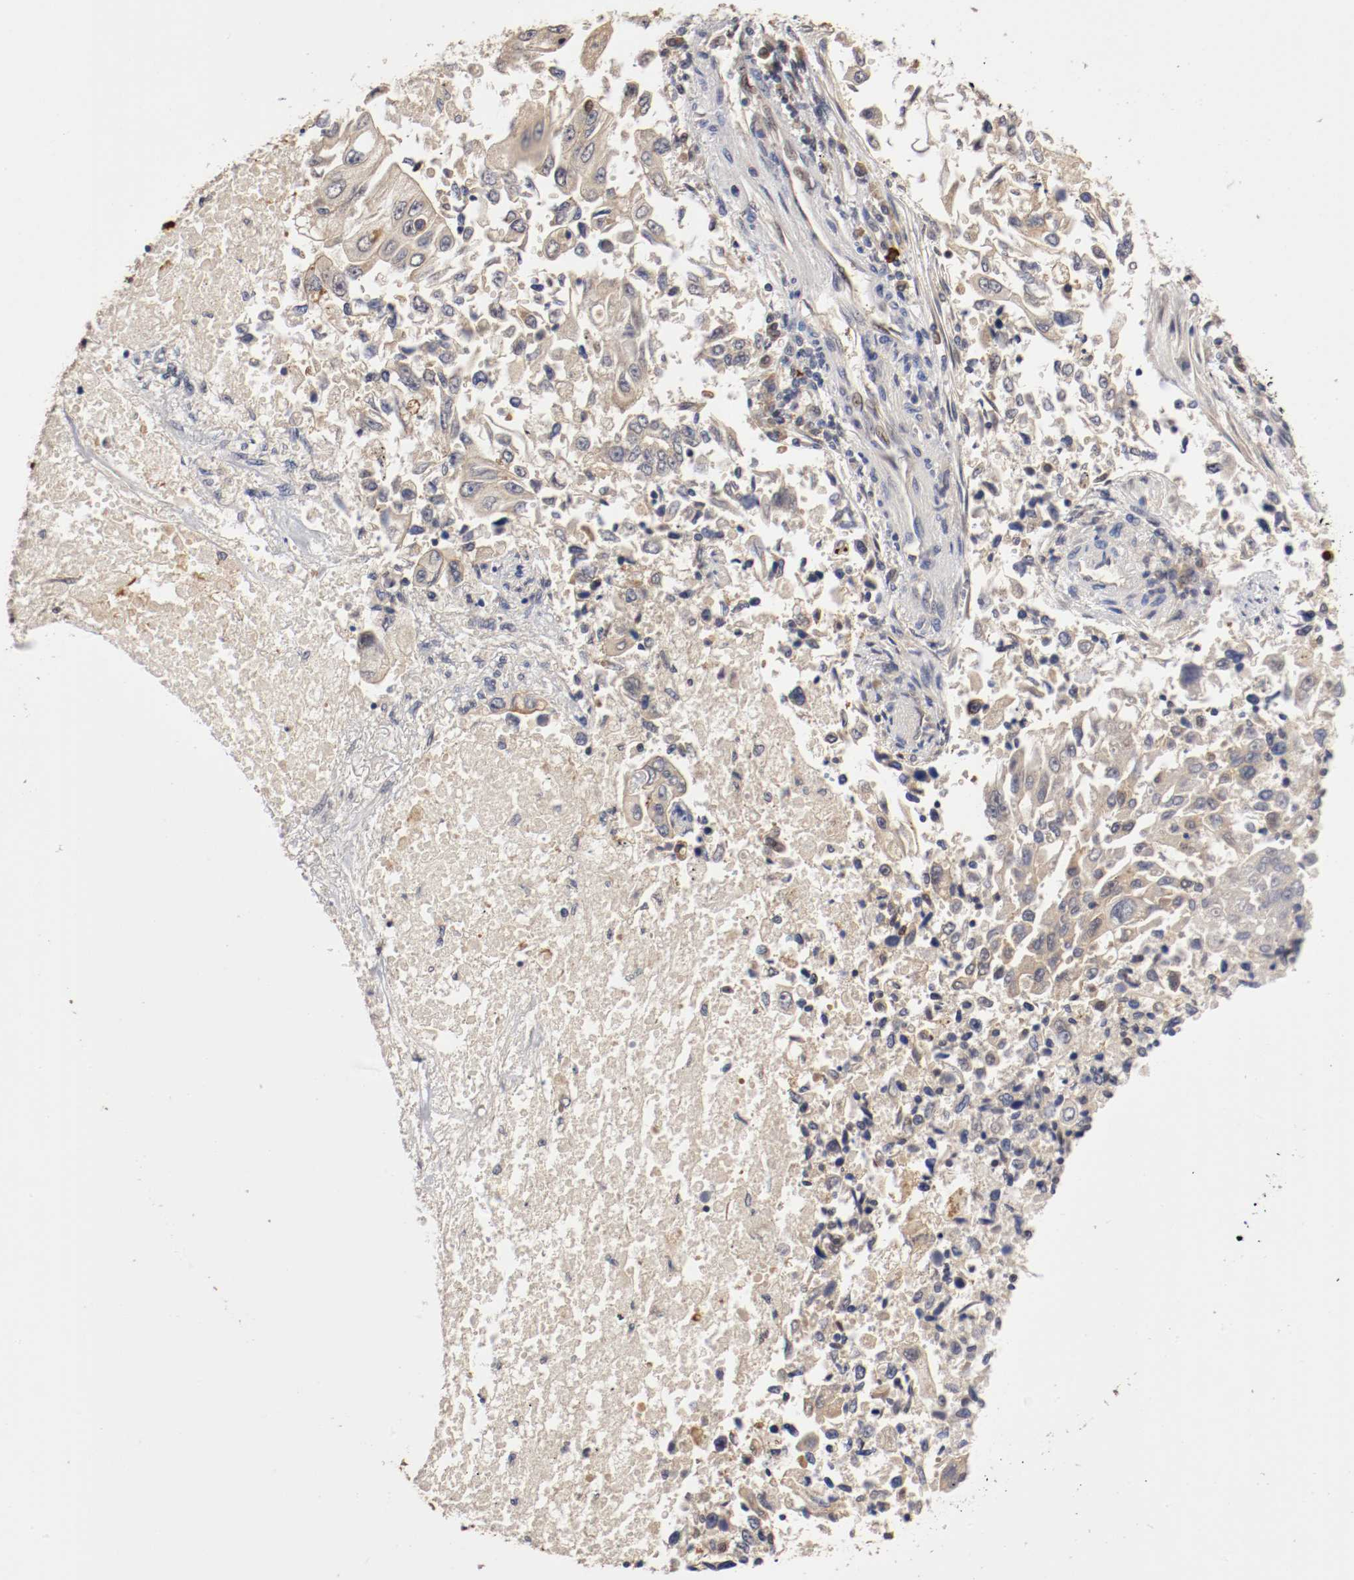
{"staining": {"intensity": "weak", "quantity": "<25%", "location": "cytoplasmic/membranous"}, "tissue": "lung cancer", "cell_type": "Tumor cells", "image_type": "cancer", "snomed": [{"axis": "morphology", "description": "Adenocarcinoma, NOS"}, {"axis": "topography", "description": "Lung"}], "caption": "Immunohistochemical staining of human adenocarcinoma (lung) exhibits no significant positivity in tumor cells.", "gene": "DNMT3B", "patient": {"sex": "male", "age": 84}}